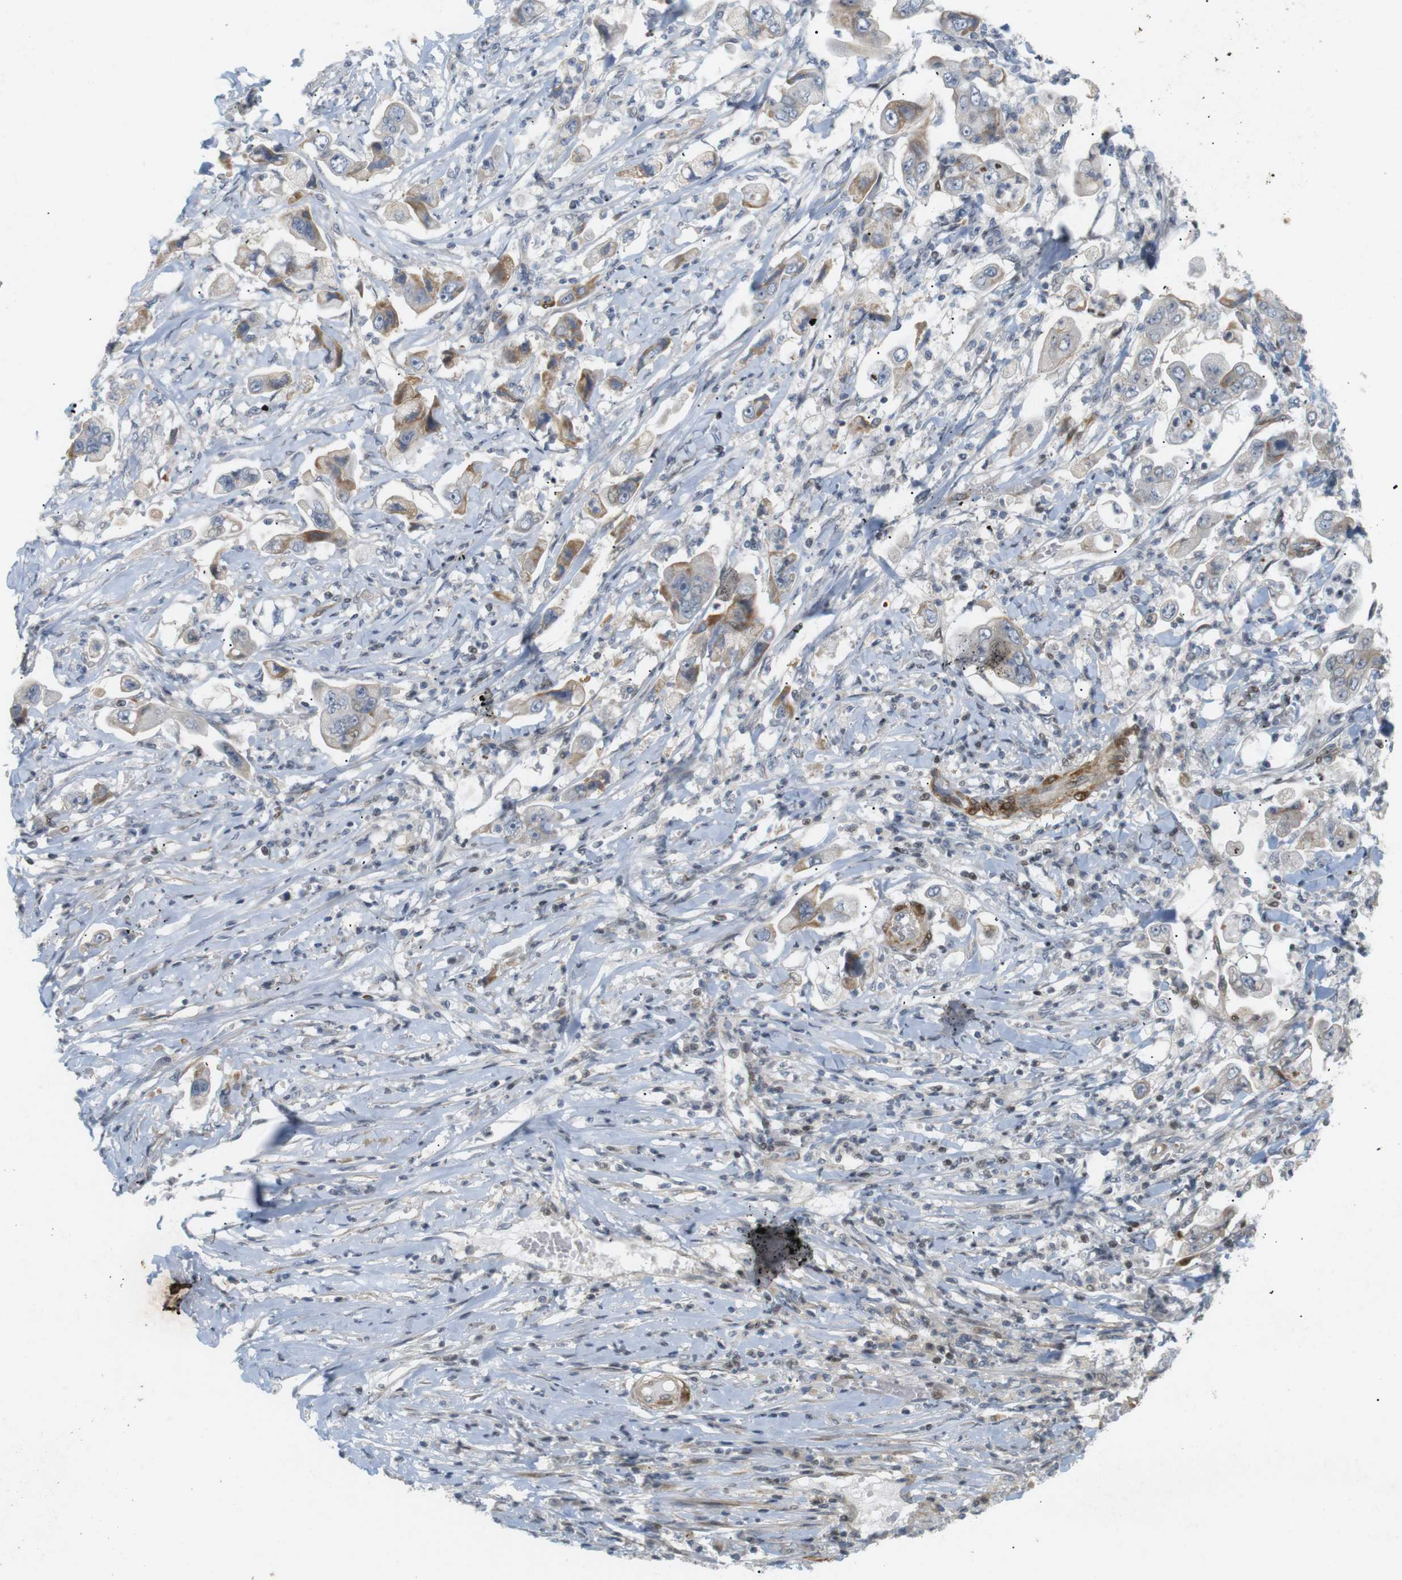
{"staining": {"intensity": "moderate", "quantity": "<25%", "location": "cytoplasmic/membranous"}, "tissue": "stomach cancer", "cell_type": "Tumor cells", "image_type": "cancer", "snomed": [{"axis": "morphology", "description": "Adenocarcinoma, NOS"}, {"axis": "topography", "description": "Stomach"}], "caption": "A brown stain shows moderate cytoplasmic/membranous expression of a protein in stomach cancer tumor cells.", "gene": "PPP1R14A", "patient": {"sex": "male", "age": 62}}